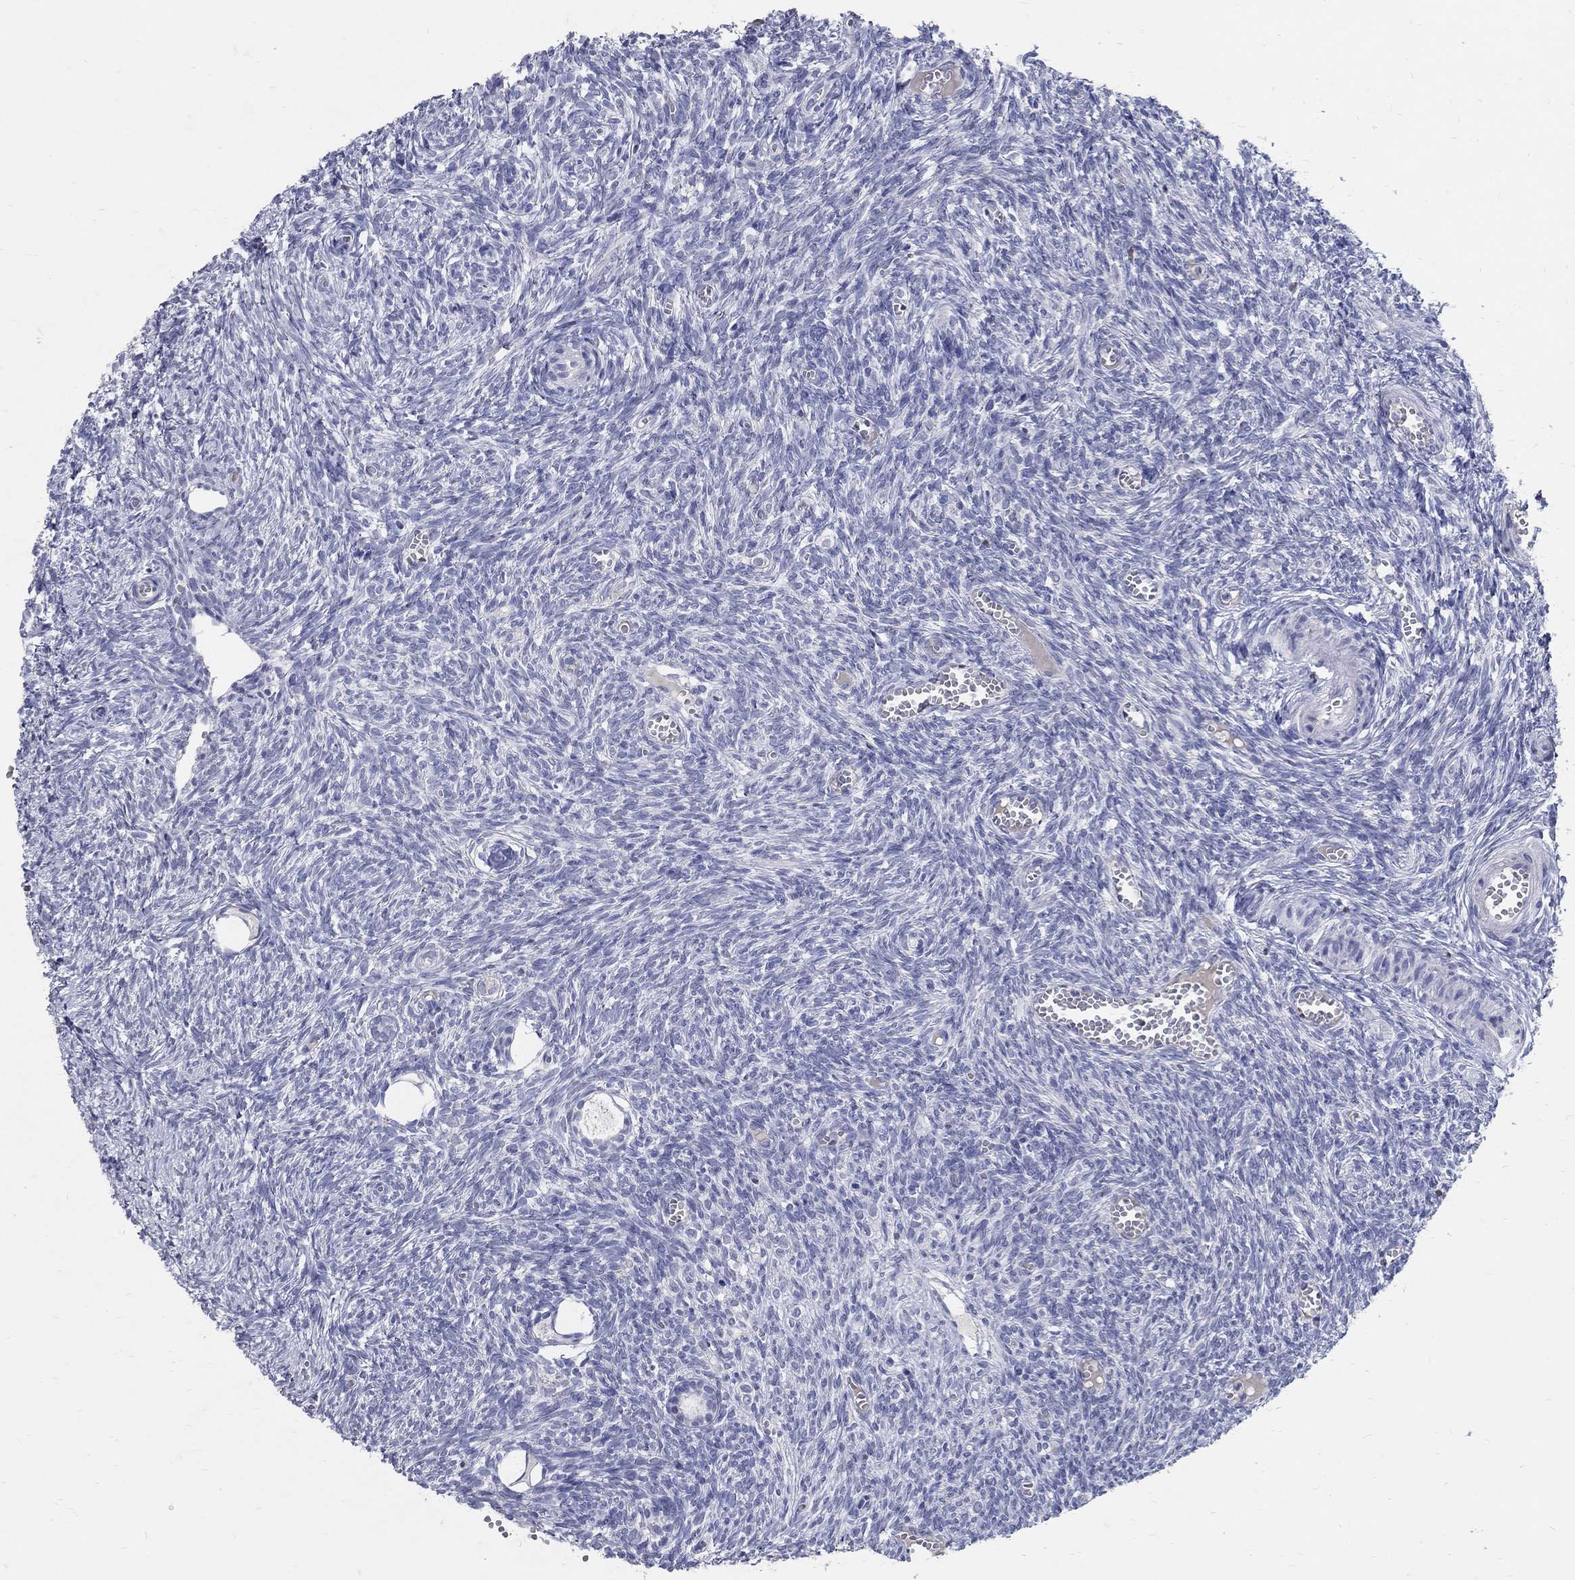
{"staining": {"intensity": "negative", "quantity": "none", "location": "none"}, "tissue": "ovary", "cell_type": "Follicle cells", "image_type": "normal", "snomed": [{"axis": "morphology", "description": "Normal tissue, NOS"}, {"axis": "topography", "description": "Ovary"}], "caption": "Ovary was stained to show a protein in brown. There is no significant staining in follicle cells.", "gene": "SOX2", "patient": {"sex": "female", "age": 43}}